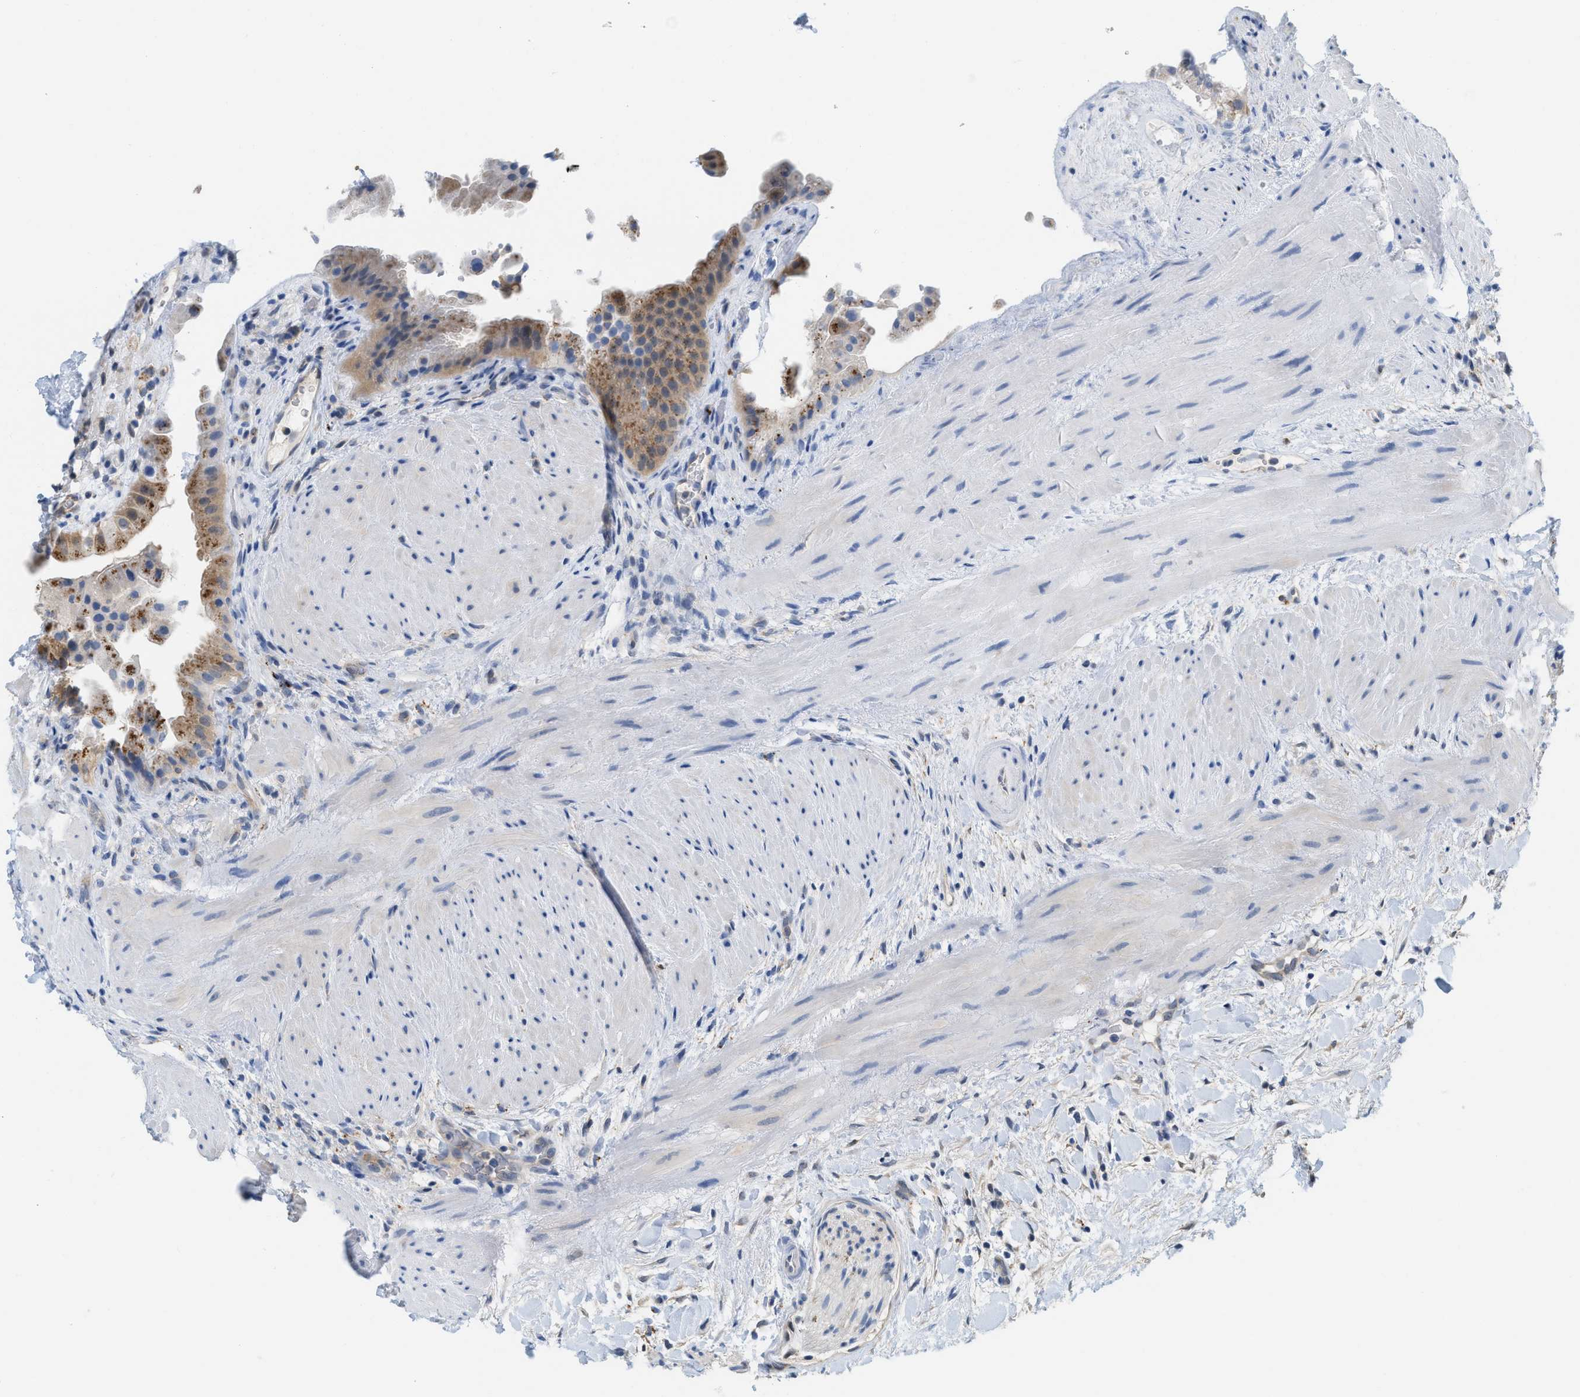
{"staining": {"intensity": "moderate", "quantity": ">75%", "location": "cytoplasmic/membranous"}, "tissue": "gallbladder", "cell_type": "Glandular cells", "image_type": "normal", "snomed": [{"axis": "morphology", "description": "Normal tissue, NOS"}, {"axis": "topography", "description": "Gallbladder"}], "caption": "High-magnification brightfield microscopy of unremarkable gallbladder stained with DAB (3,3'-diaminobenzidine) (brown) and counterstained with hematoxylin (blue). glandular cells exhibit moderate cytoplasmic/membranous expression is identified in about>75% of cells.", "gene": "CSTB", "patient": {"sex": "male", "age": 49}}